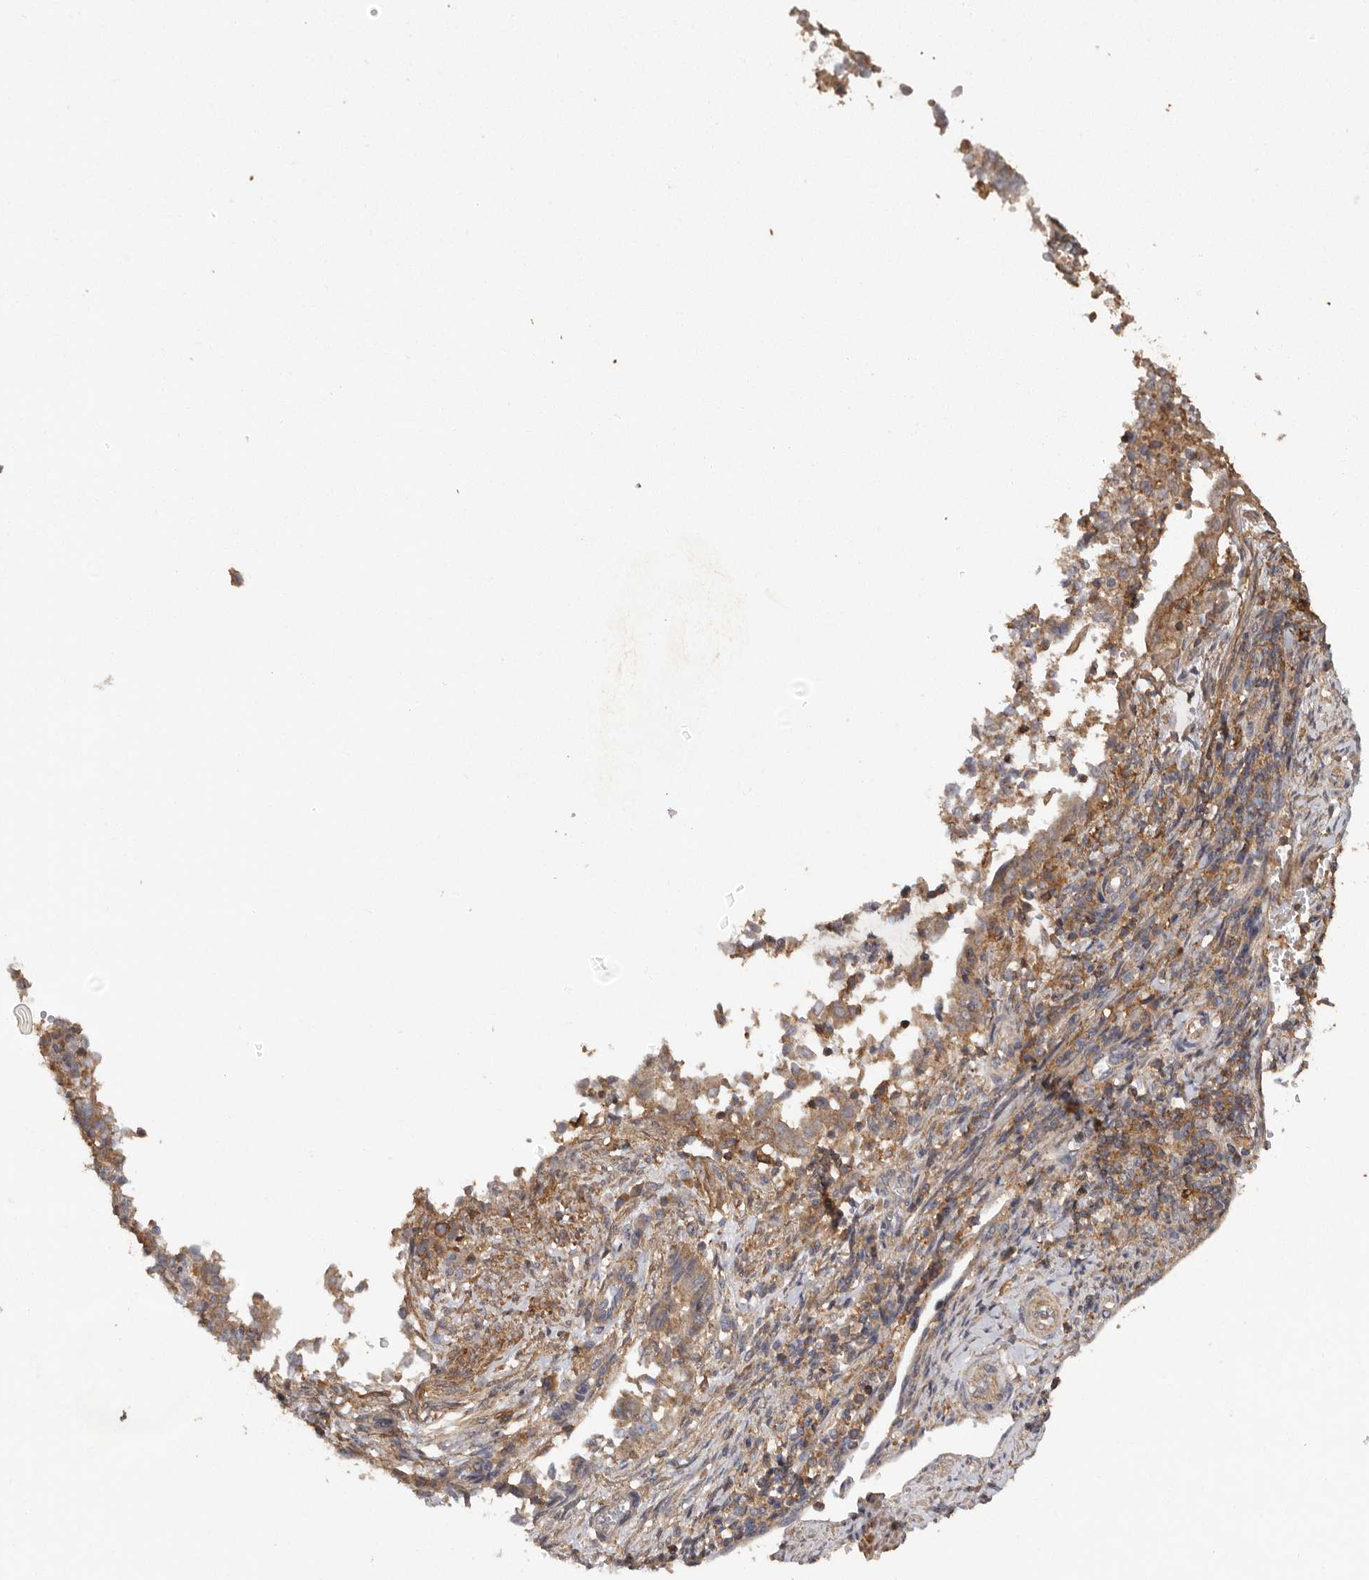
{"staining": {"intensity": "moderate", "quantity": "25%-75%", "location": "cytoplasmic/membranous"}, "tissue": "endometrial cancer", "cell_type": "Tumor cells", "image_type": "cancer", "snomed": [{"axis": "morphology", "description": "Adenocarcinoma, NOS"}, {"axis": "topography", "description": "Endometrium"}], "caption": "Human adenocarcinoma (endometrial) stained with a protein marker displays moderate staining in tumor cells.", "gene": "RWDD1", "patient": {"sex": "female", "age": 80}}